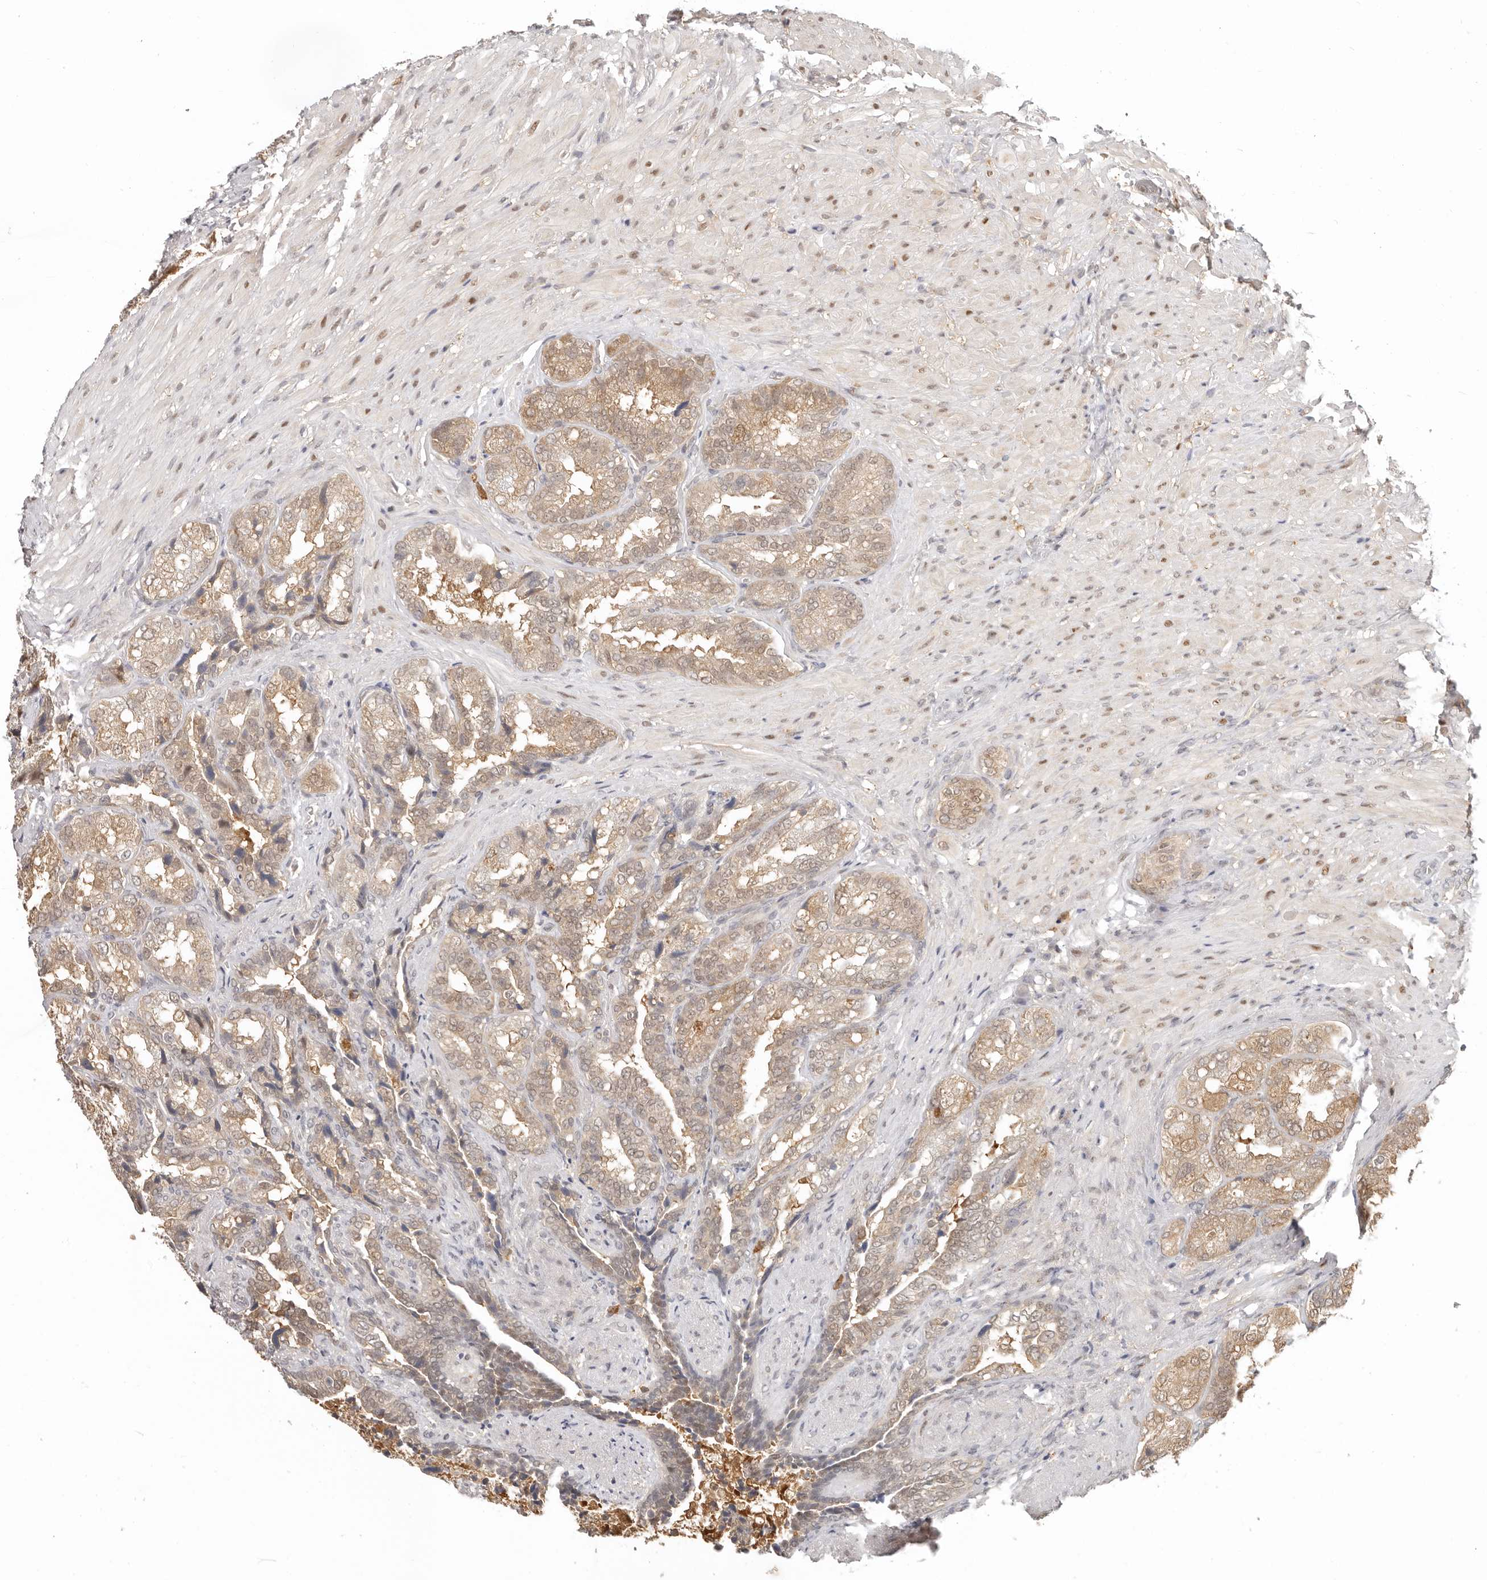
{"staining": {"intensity": "moderate", "quantity": ">75%", "location": "cytoplasmic/membranous,nuclear"}, "tissue": "seminal vesicle", "cell_type": "Glandular cells", "image_type": "normal", "snomed": [{"axis": "morphology", "description": "Normal tissue, NOS"}, {"axis": "topography", "description": "Seminal veicle"}, {"axis": "topography", "description": "Peripheral nerve tissue"}], "caption": "An immunohistochemistry histopathology image of unremarkable tissue is shown. Protein staining in brown labels moderate cytoplasmic/membranous,nuclear positivity in seminal vesicle within glandular cells. (Stains: DAB in brown, nuclei in blue, Microscopy: brightfield microscopy at high magnification).", "gene": "LARP7", "patient": {"sex": "male", "age": 63}}